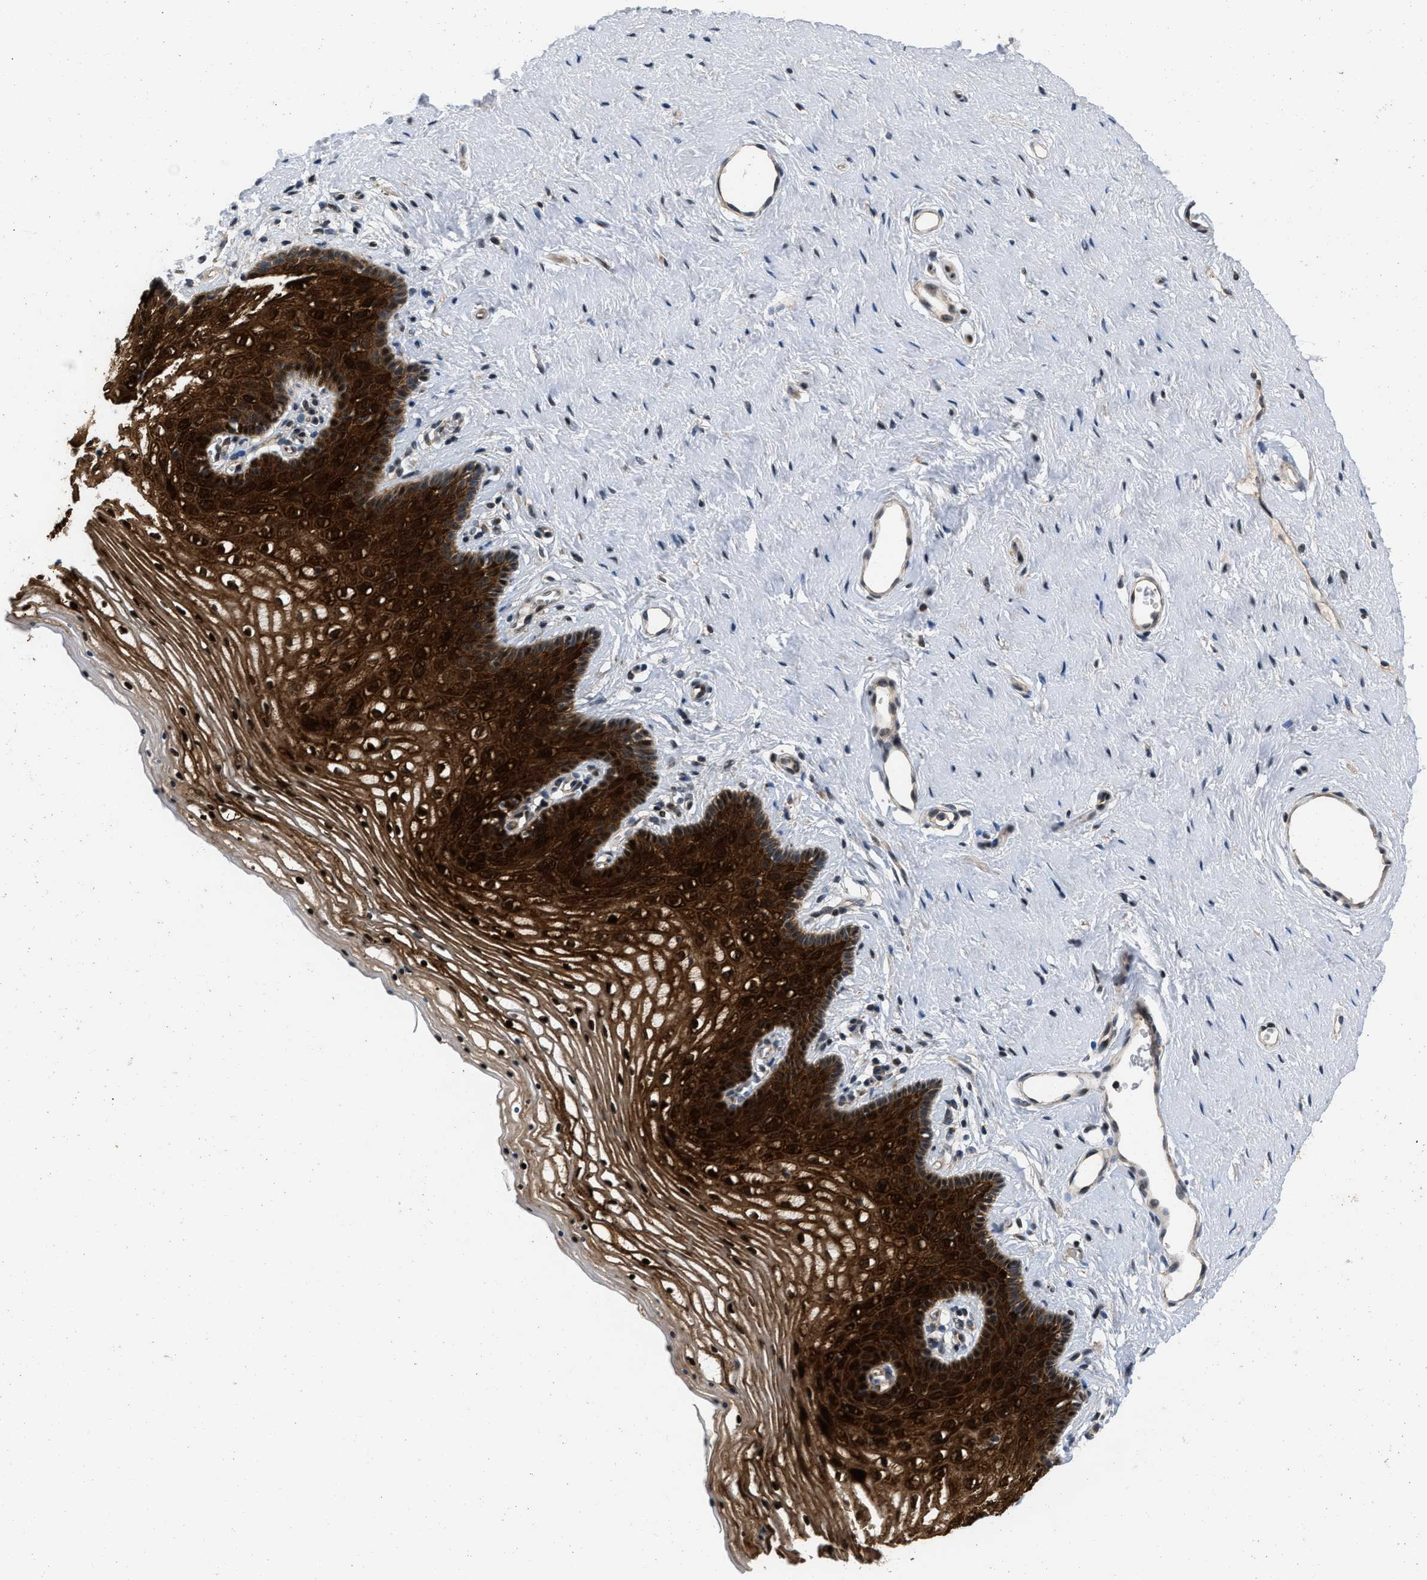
{"staining": {"intensity": "strong", "quantity": ">75%", "location": "cytoplasmic/membranous,nuclear"}, "tissue": "vagina", "cell_type": "Squamous epithelial cells", "image_type": "normal", "snomed": [{"axis": "morphology", "description": "Normal tissue, NOS"}, {"axis": "topography", "description": "Vagina"}], "caption": "Immunohistochemistry of benign vagina demonstrates high levels of strong cytoplasmic/membranous,nuclear staining in approximately >75% of squamous epithelial cells.", "gene": "PRDM14", "patient": {"sex": "female", "age": 32}}